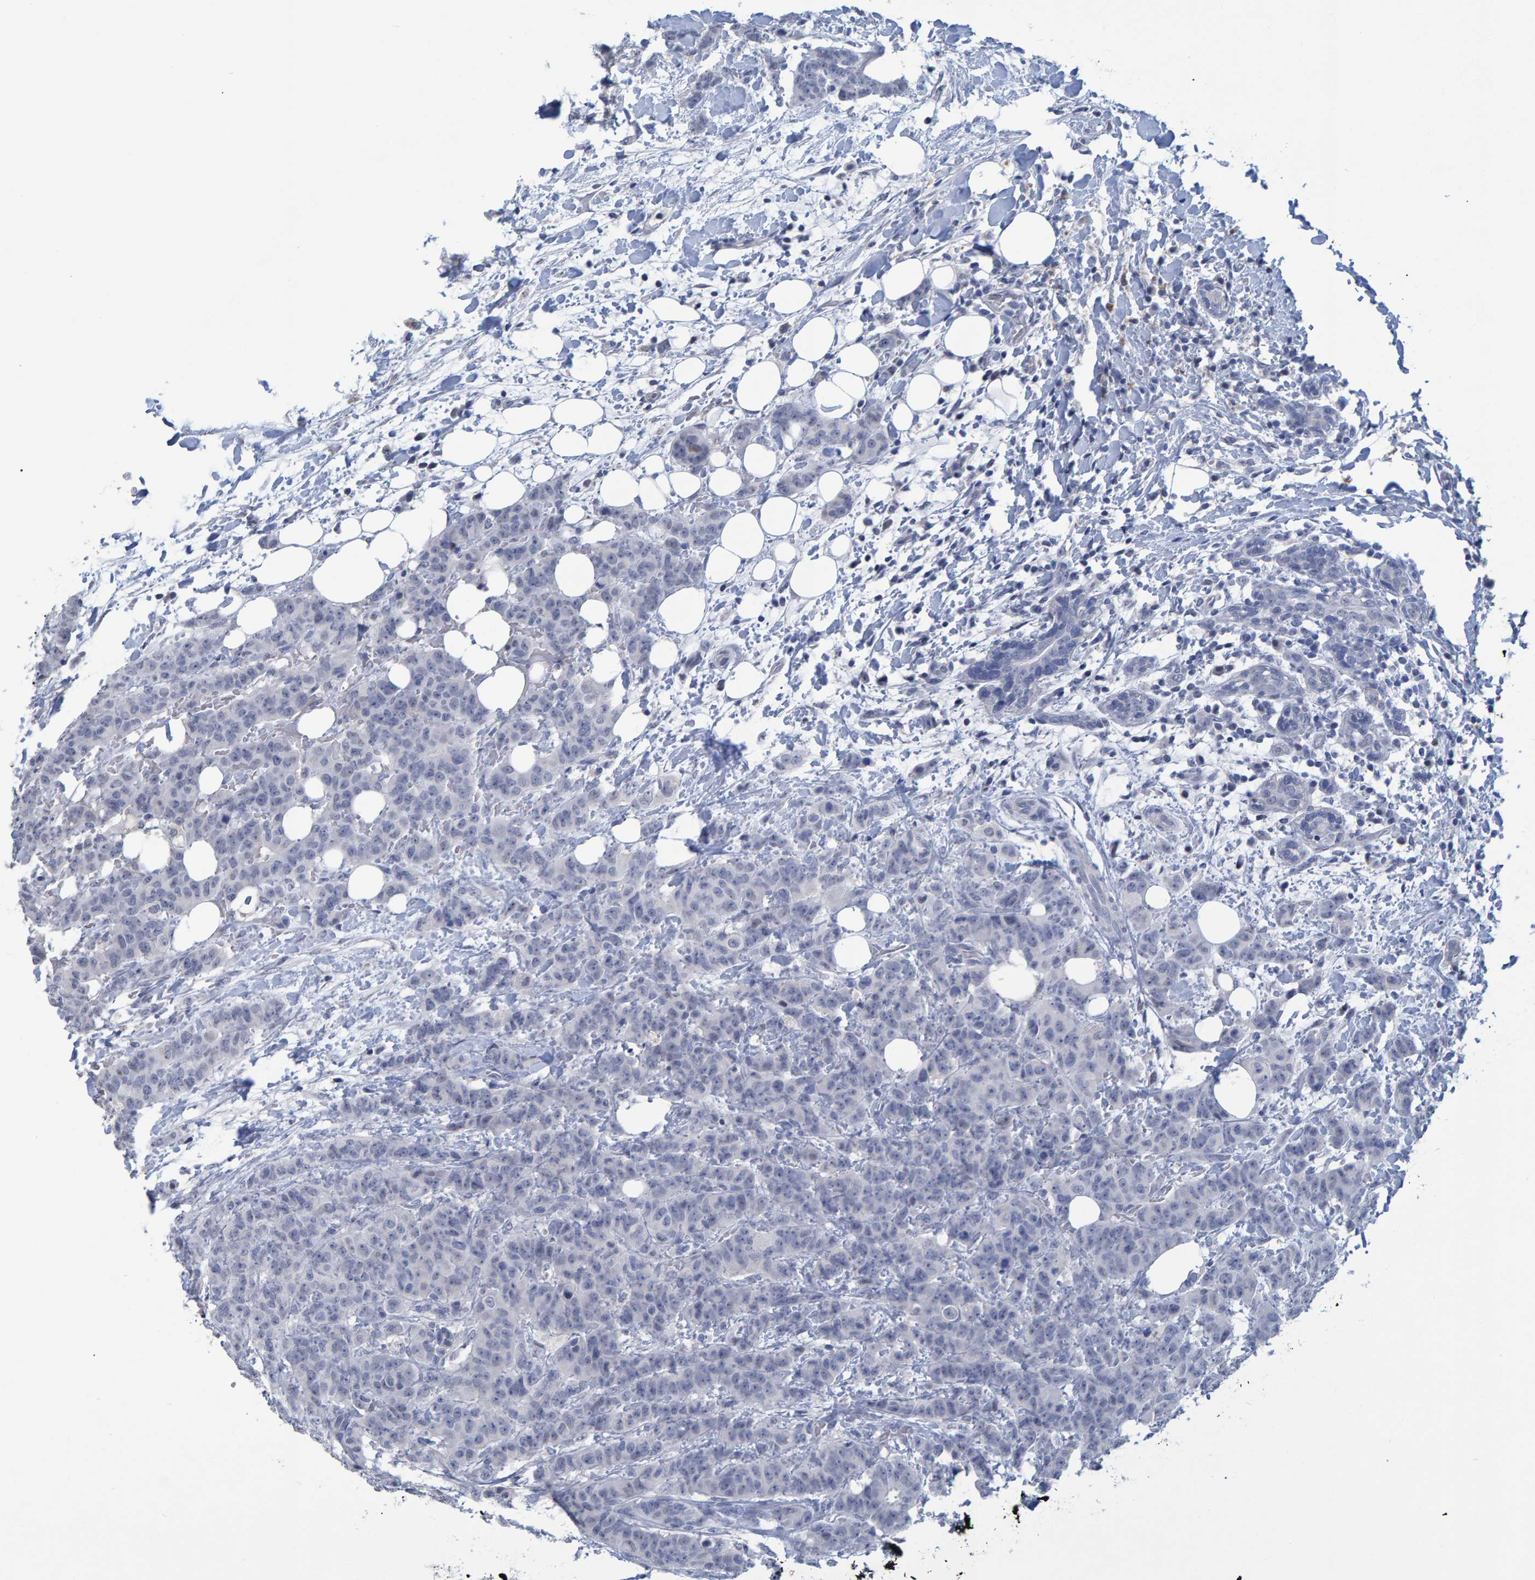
{"staining": {"intensity": "negative", "quantity": "none", "location": "none"}, "tissue": "breast cancer", "cell_type": "Tumor cells", "image_type": "cancer", "snomed": [{"axis": "morphology", "description": "Normal tissue, NOS"}, {"axis": "morphology", "description": "Duct carcinoma"}, {"axis": "topography", "description": "Breast"}], "caption": "This histopathology image is of breast cancer (intraductal carcinoma) stained with IHC to label a protein in brown with the nuclei are counter-stained blue. There is no expression in tumor cells.", "gene": "PROCA1", "patient": {"sex": "female", "age": 40}}